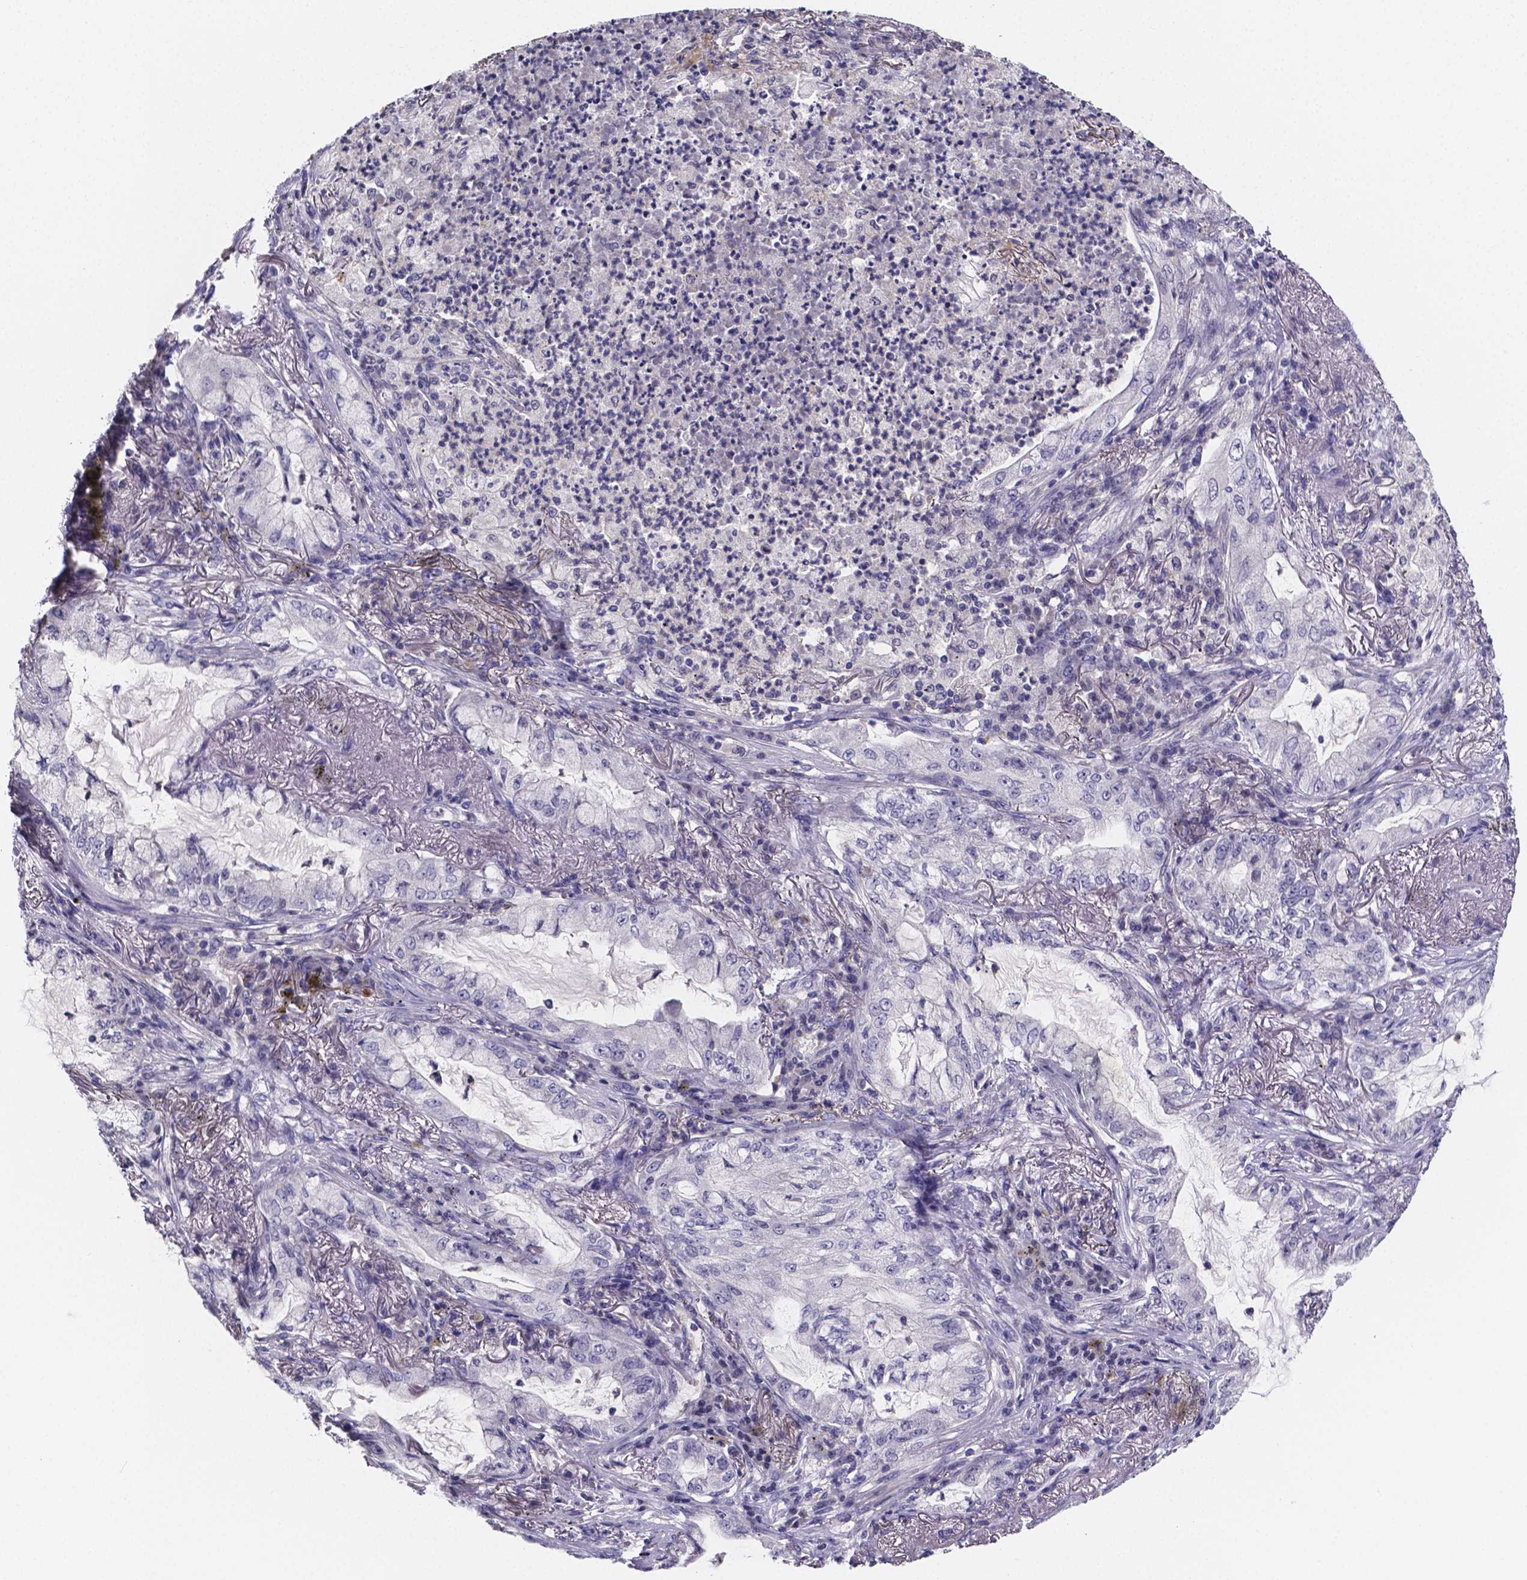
{"staining": {"intensity": "negative", "quantity": "none", "location": "none"}, "tissue": "lung cancer", "cell_type": "Tumor cells", "image_type": "cancer", "snomed": [{"axis": "morphology", "description": "Adenocarcinoma, NOS"}, {"axis": "topography", "description": "Lung"}], "caption": "Human lung cancer (adenocarcinoma) stained for a protein using immunohistochemistry shows no expression in tumor cells.", "gene": "IZUMO1", "patient": {"sex": "female", "age": 73}}